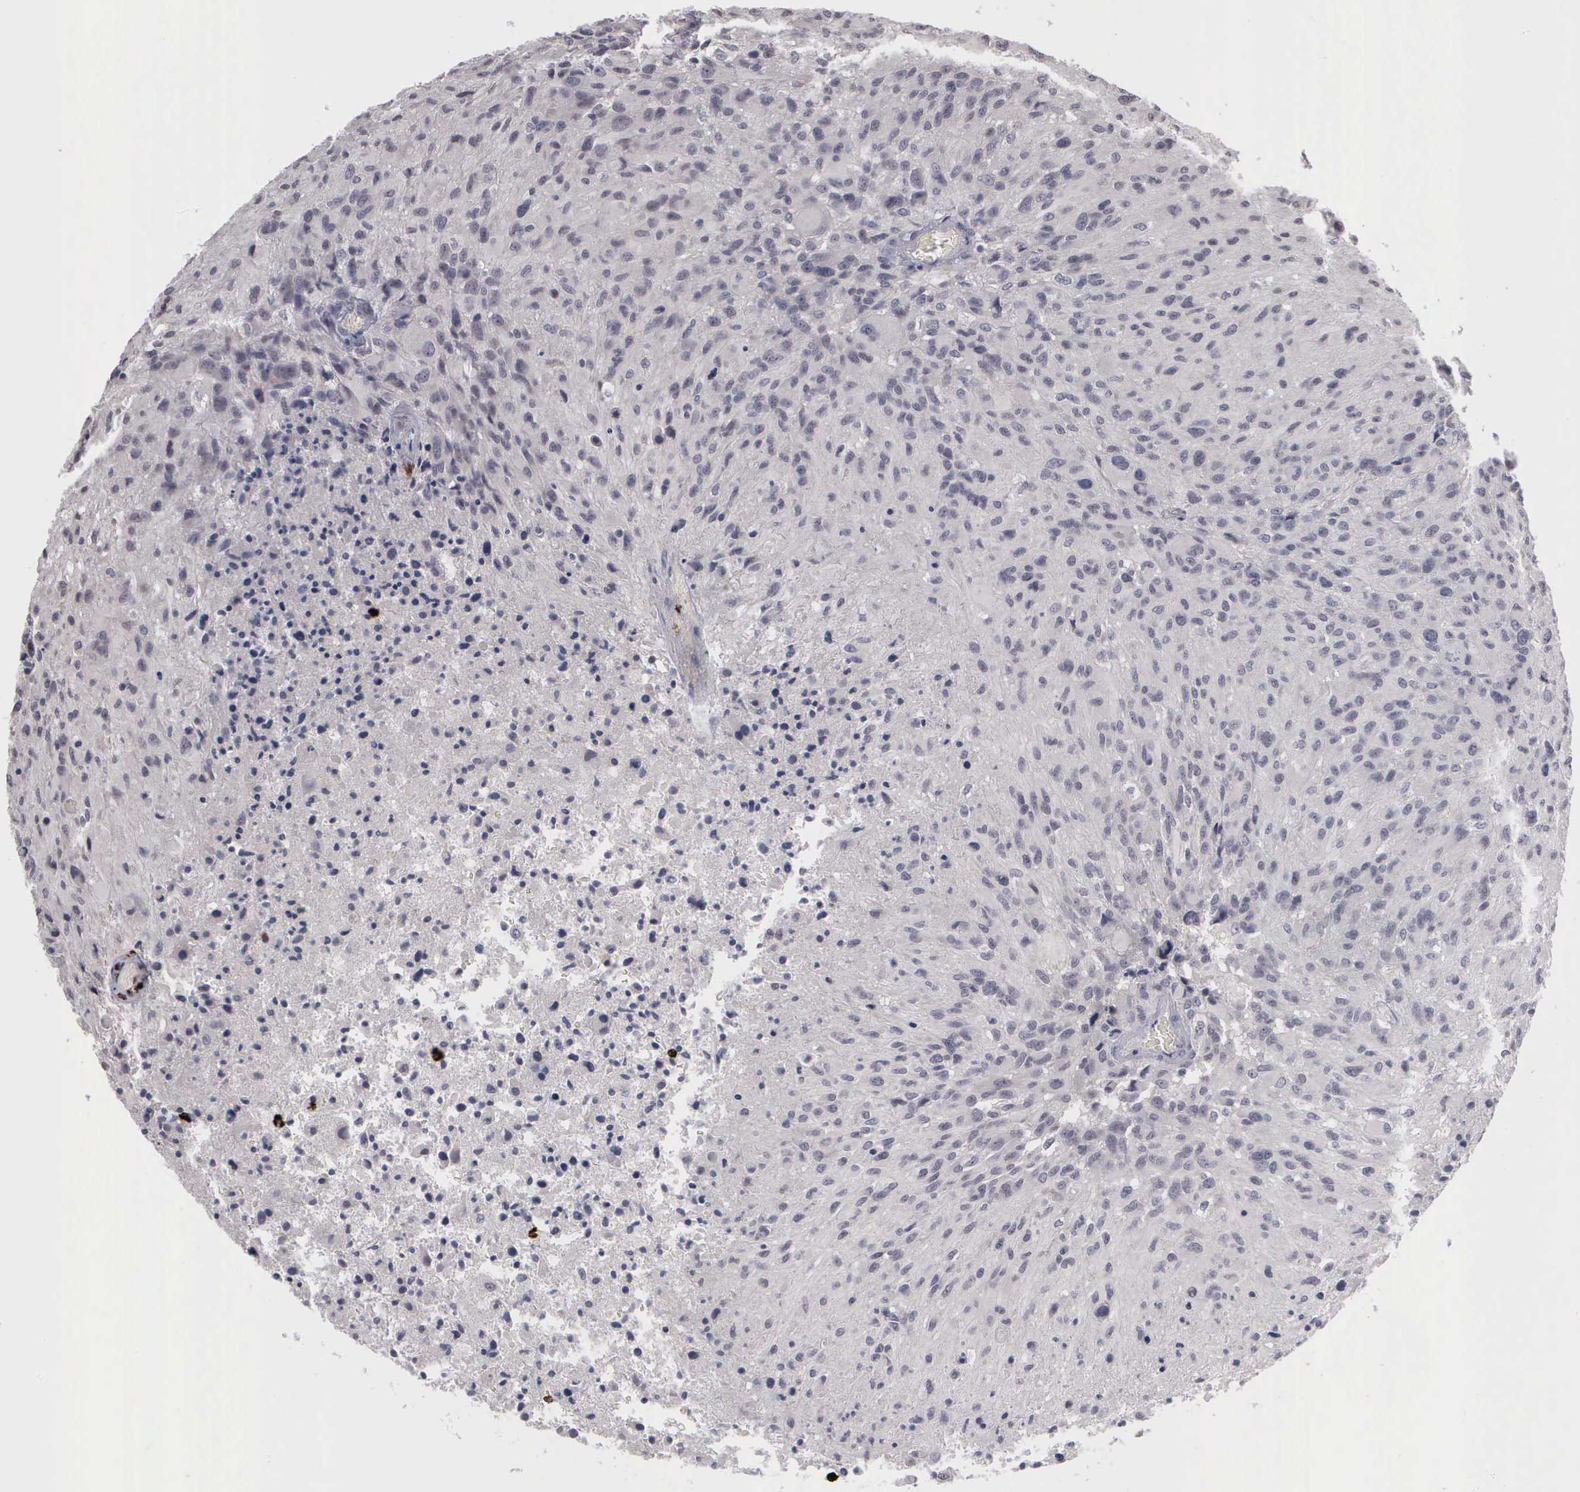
{"staining": {"intensity": "negative", "quantity": "none", "location": "none"}, "tissue": "glioma", "cell_type": "Tumor cells", "image_type": "cancer", "snomed": [{"axis": "morphology", "description": "Glioma, malignant, High grade"}, {"axis": "topography", "description": "Brain"}], "caption": "There is no significant staining in tumor cells of malignant high-grade glioma. The staining is performed using DAB brown chromogen with nuclei counter-stained in using hematoxylin.", "gene": "MMP9", "patient": {"sex": "male", "age": 69}}